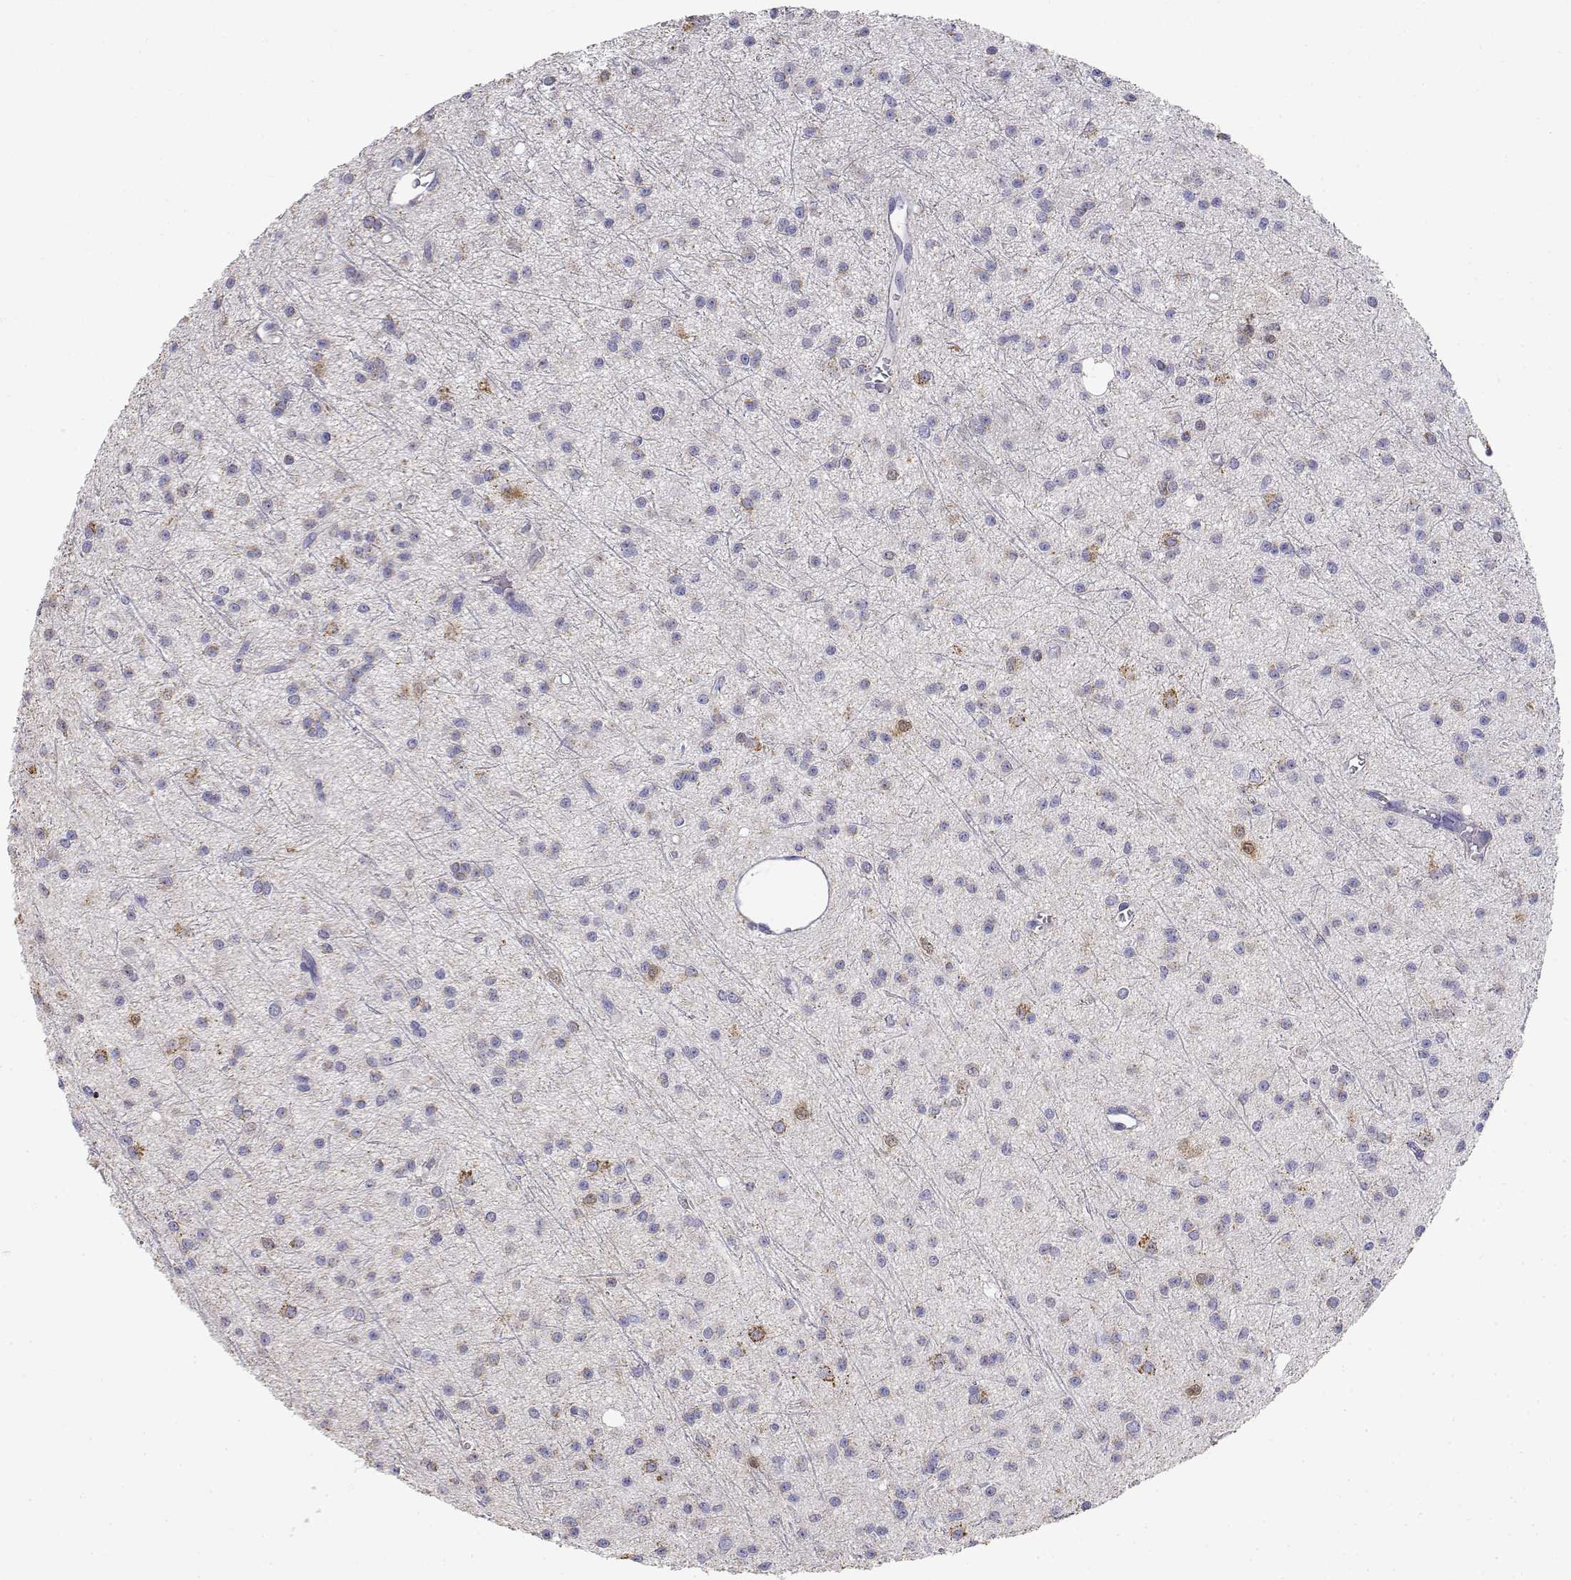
{"staining": {"intensity": "weak", "quantity": "<25%", "location": "cytoplasmic/membranous"}, "tissue": "glioma", "cell_type": "Tumor cells", "image_type": "cancer", "snomed": [{"axis": "morphology", "description": "Glioma, malignant, Low grade"}, {"axis": "topography", "description": "Brain"}], "caption": "Tumor cells show no significant expression in glioma.", "gene": "ADA", "patient": {"sex": "male", "age": 27}}